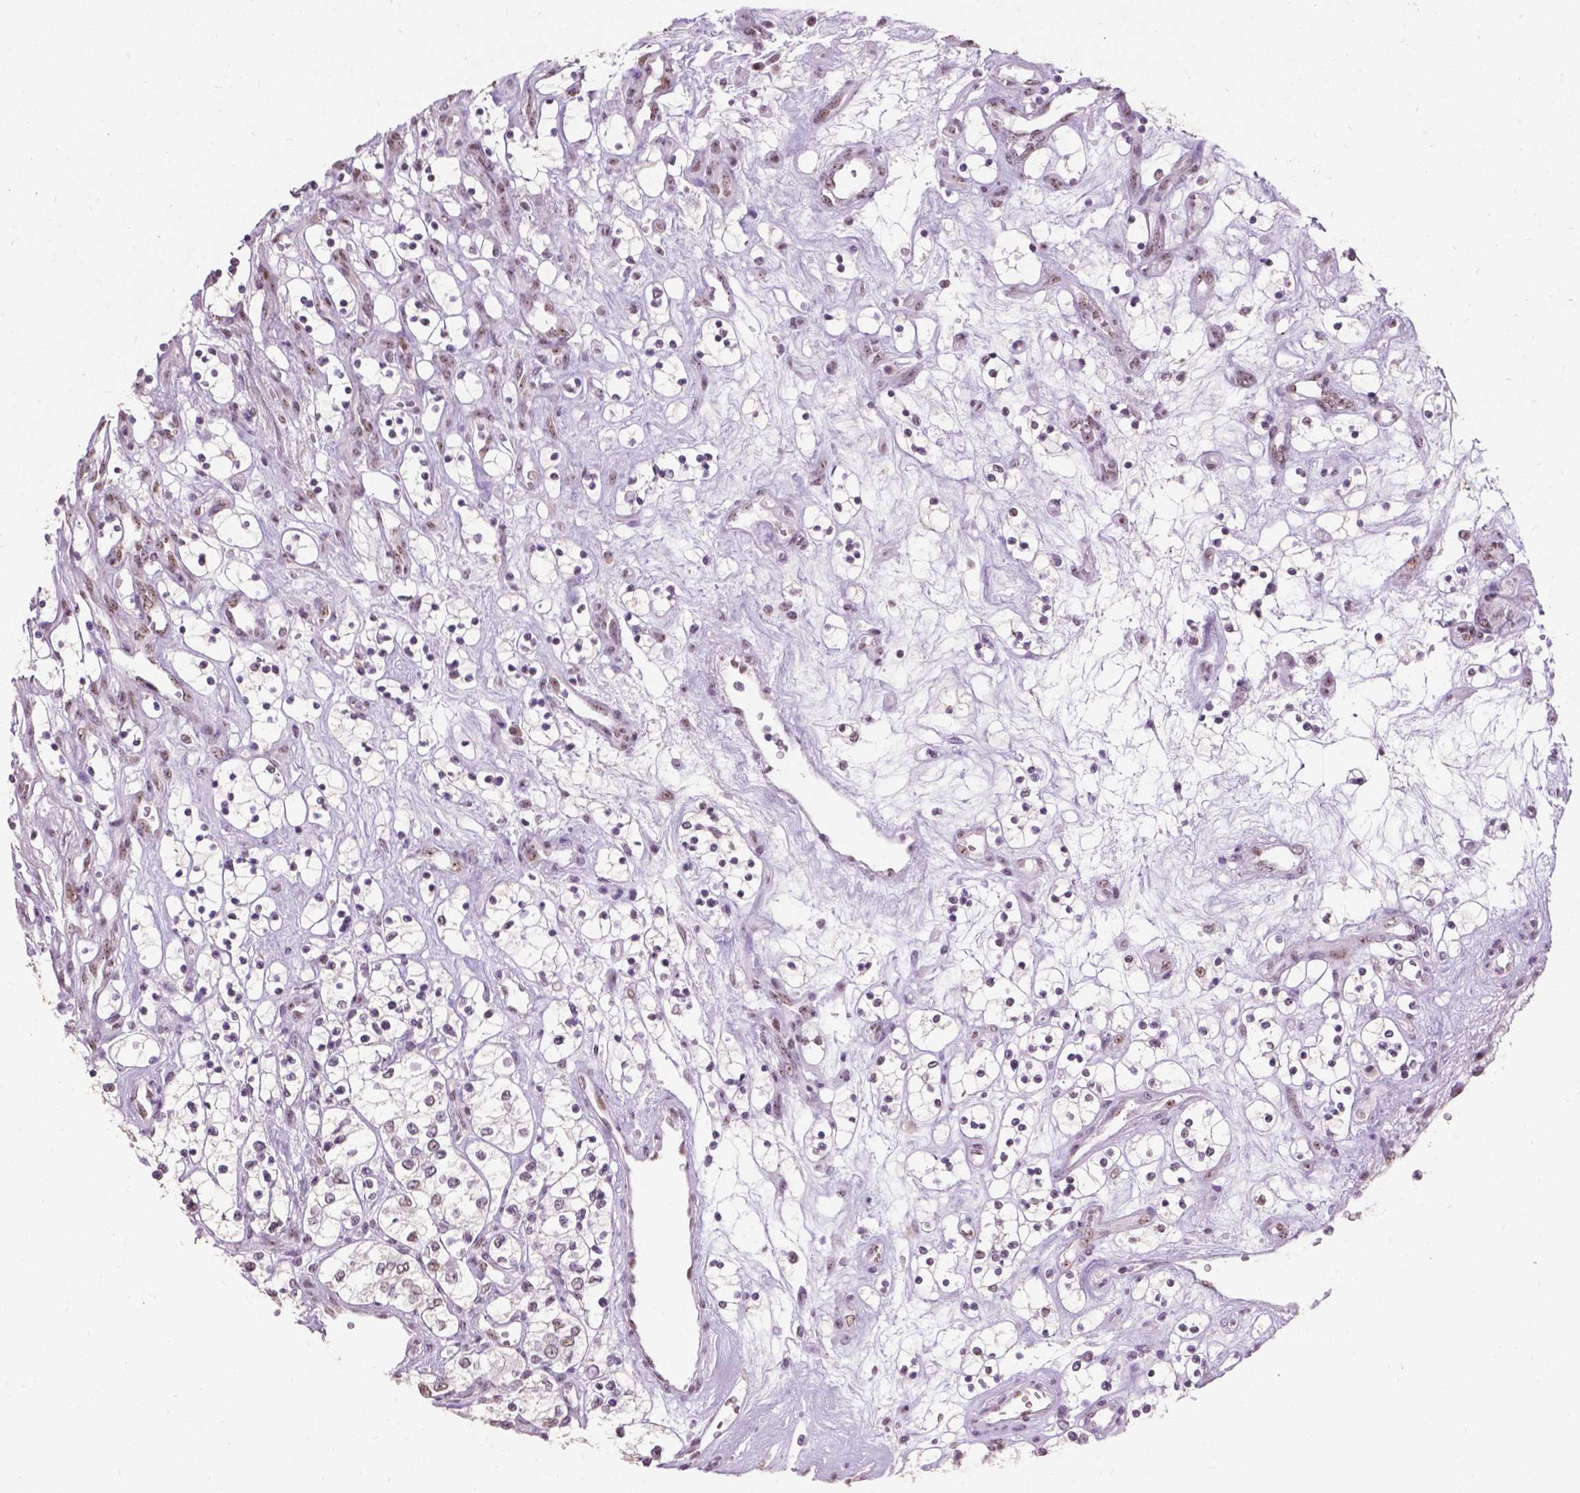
{"staining": {"intensity": "negative", "quantity": "none", "location": "none"}, "tissue": "renal cancer", "cell_type": "Tumor cells", "image_type": "cancer", "snomed": [{"axis": "morphology", "description": "Adenocarcinoma, NOS"}, {"axis": "topography", "description": "Kidney"}], "caption": "IHC of human renal cancer displays no positivity in tumor cells.", "gene": "COIL", "patient": {"sex": "female", "age": 69}}